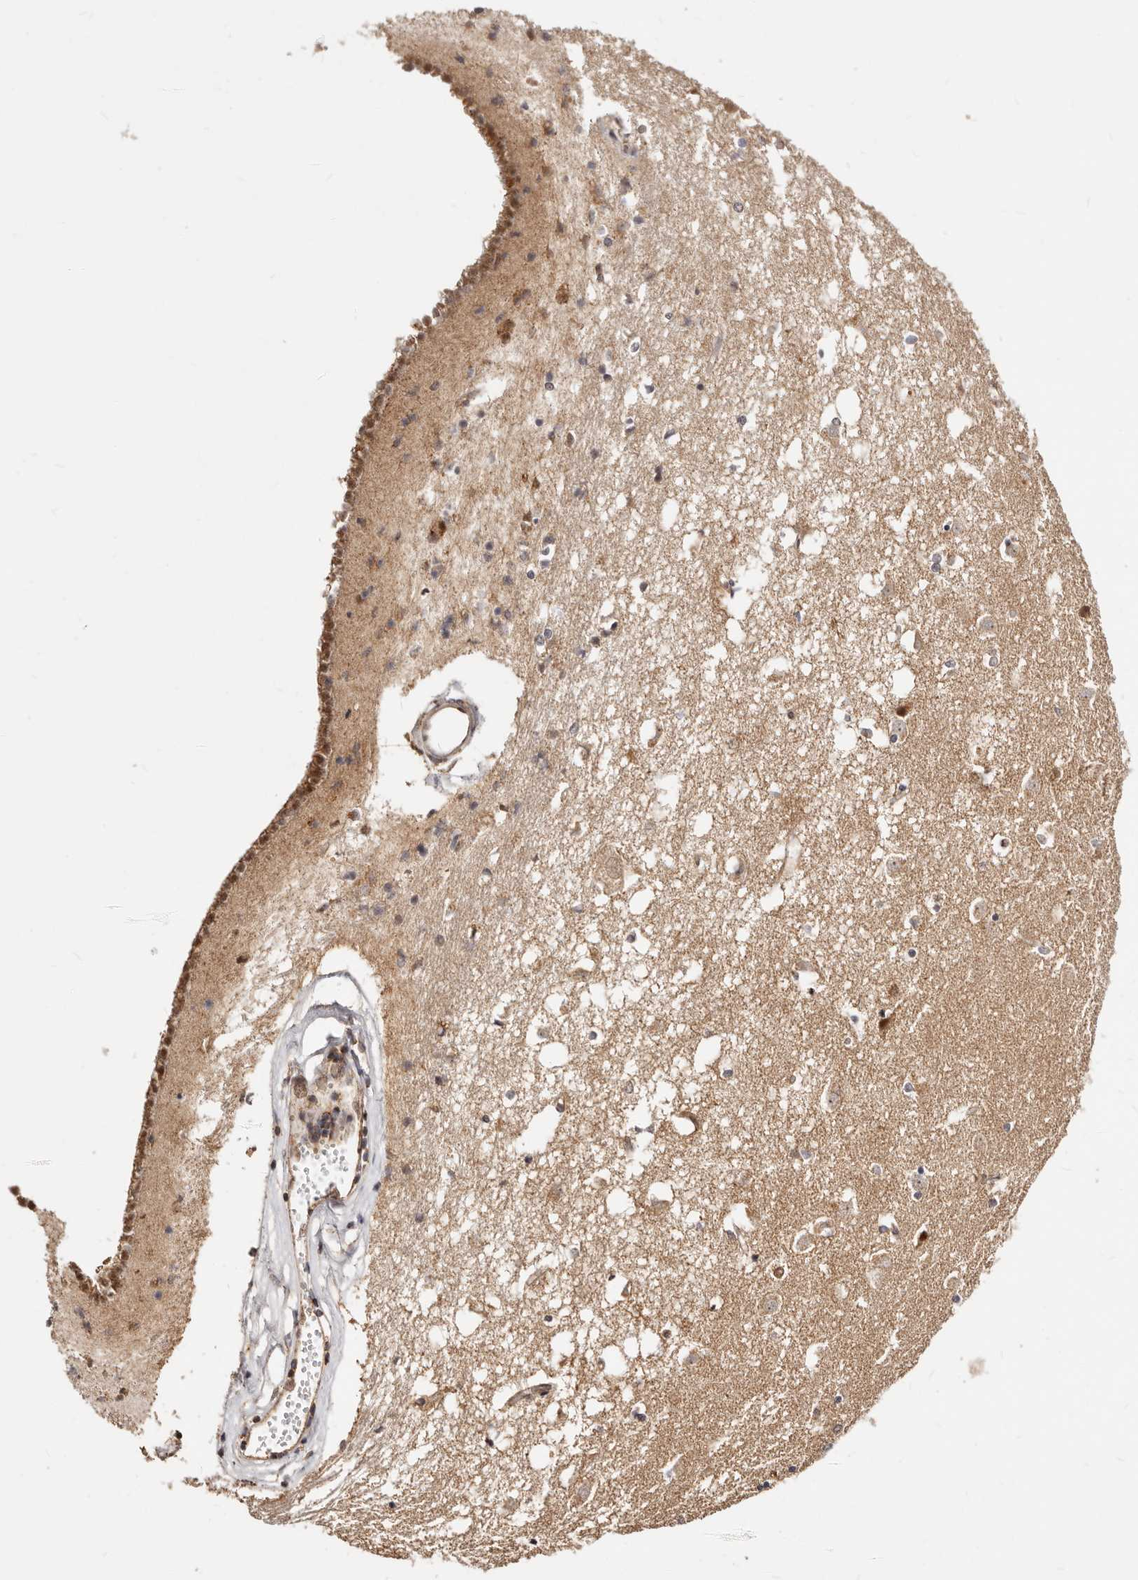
{"staining": {"intensity": "moderate", "quantity": "25%-75%", "location": "cytoplasmic/membranous"}, "tissue": "caudate", "cell_type": "Glial cells", "image_type": "normal", "snomed": [{"axis": "morphology", "description": "Normal tissue, NOS"}, {"axis": "topography", "description": "Lateral ventricle wall"}], "caption": "Immunohistochemical staining of unremarkable caudate reveals moderate cytoplasmic/membranous protein staining in about 25%-75% of glial cells. (DAB (3,3'-diaminobenzidine) = brown stain, brightfield microscopy at high magnification).", "gene": "SEC14L1", "patient": {"sex": "male", "age": 45}}